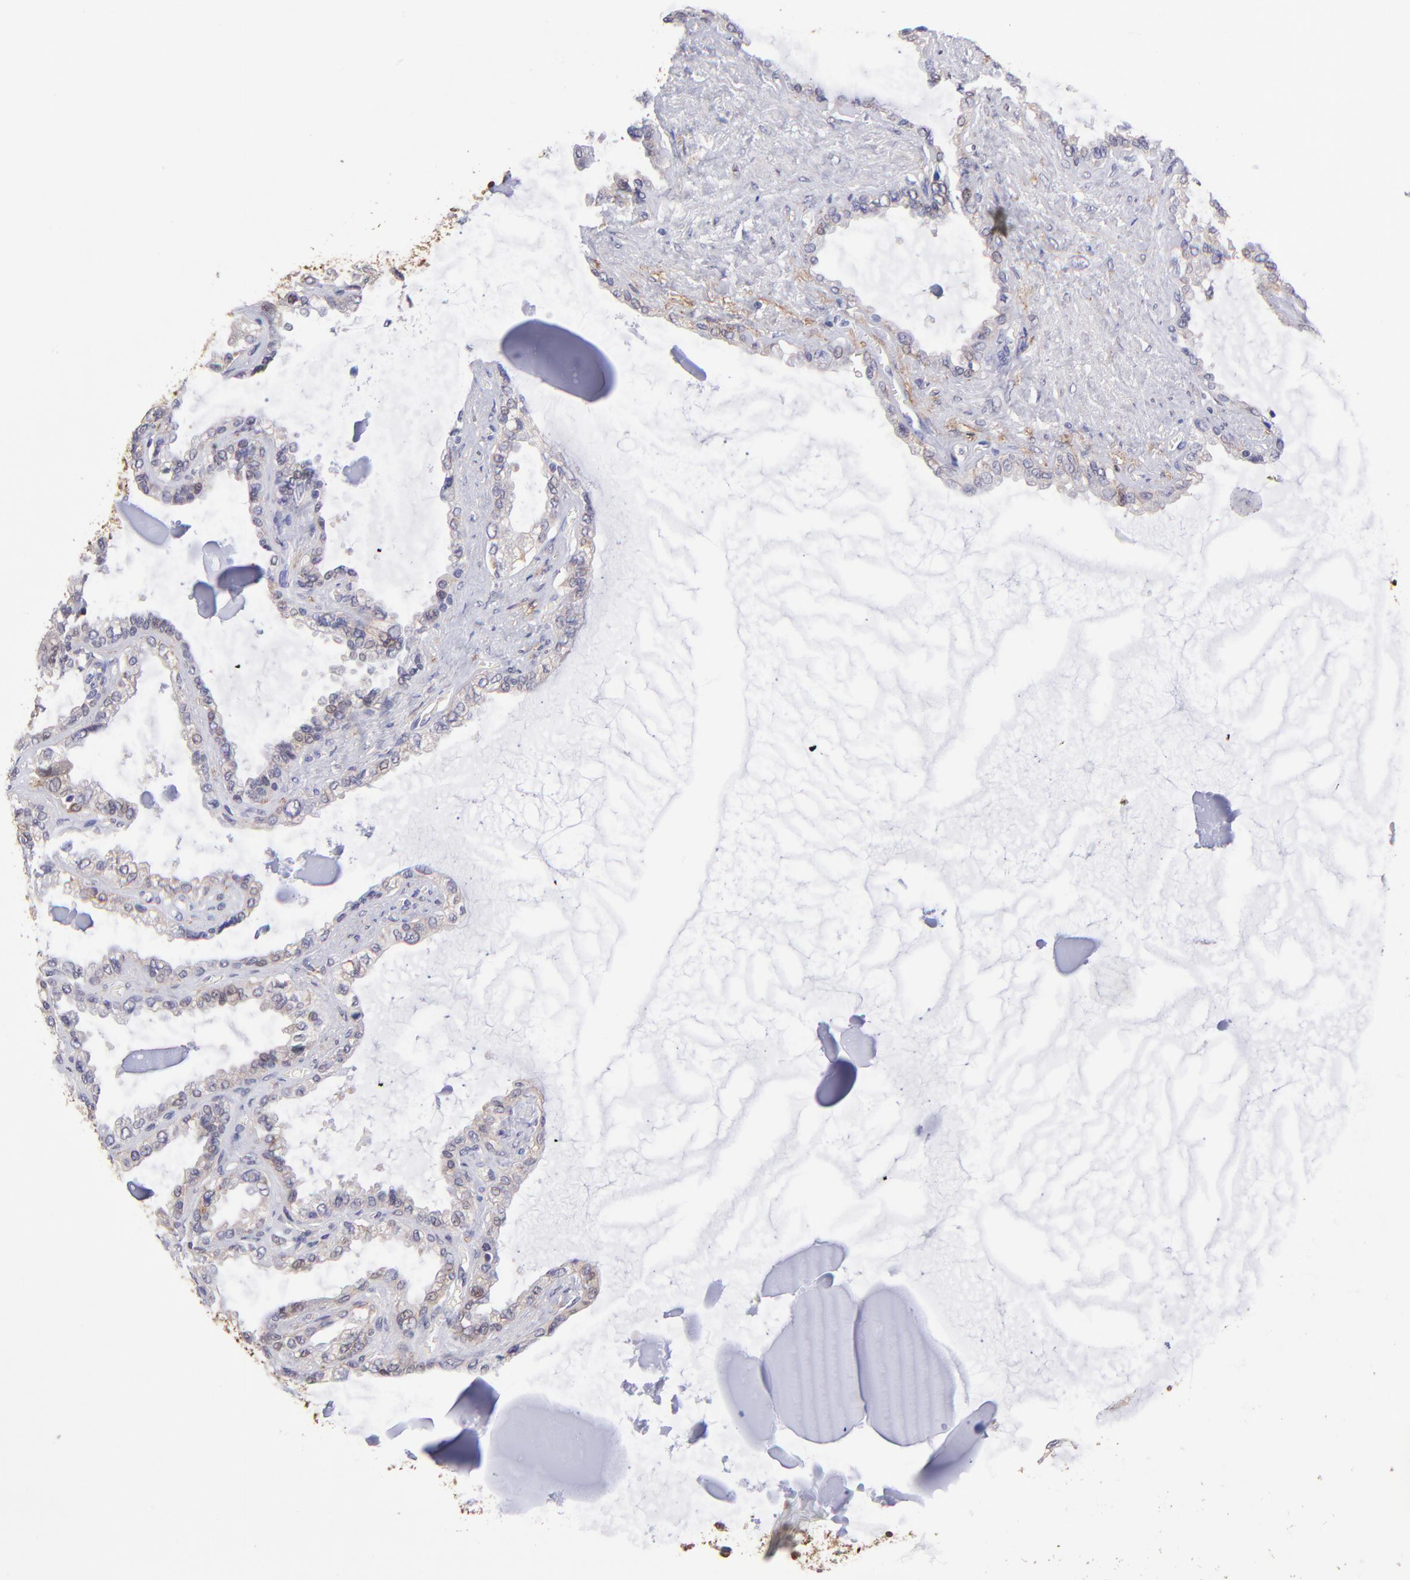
{"staining": {"intensity": "weak", "quantity": "<25%", "location": "cytoplasmic/membranous,nuclear"}, "tissue": "seminal vesicle", "cell_type": "Glandular cells", "image_type": "normal", "snomed": [{"axis": "morphology", "description": "Normal tissue, NOS"}, {"axis": "morphology", "description": "Inflammation, NOS"}, {"axis": "topography", "description": "Urinary bladder"}, {"axis": "topography", "description": "Prostate"}, {"axis": "topography", "description": "Seminal veicle"}], "caption": "DAB immunohistochemical staining of benign seminal vesicle displays no significant expression in glandular cells.", "gene": "NSF", "patient": {"sex": "male", "age": 82}}